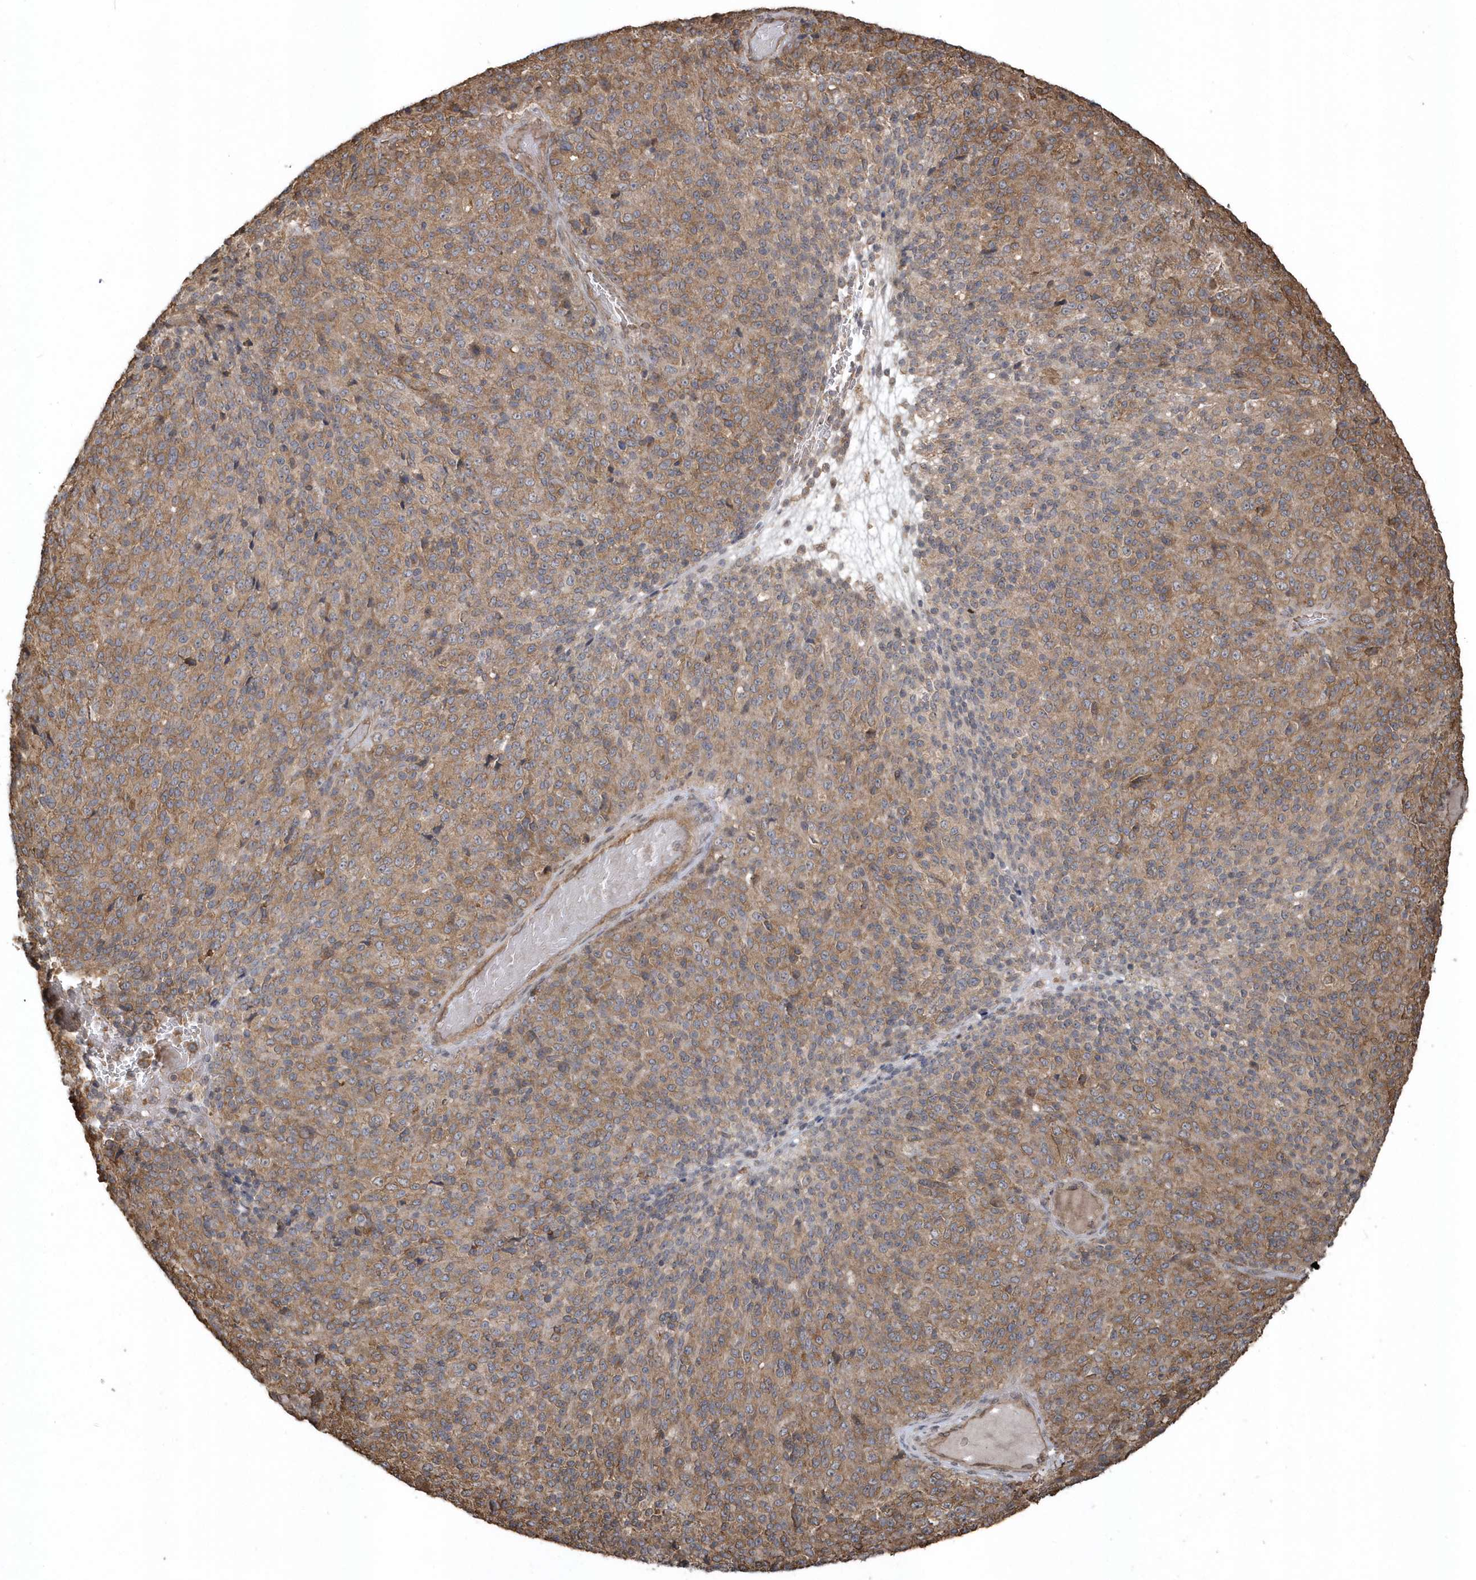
{"staining": {"intensity": "moderate", "quantity": ">75%", "location": "cytoplasmic/membranous"}, "tissue": "melanoma", "cell_type": "Tumor cells", "image_type": "cancer", "snomed": [{"axis": "morphology", "description": "Malignant melanoma, Metastatic site"}, {"axis": "topography", "description": "Brain"}], "caption": "Brown immunohistochemical staining in human malignant melanoma (metastatic site) exhibits moderate cytoplasmic/membranous staining in about >75% of tumor cells. Immunohistochemistry stains the protein in brown and the nuclei are stained blue.", "gene": "HERPUD1", "patient": {"sex": "female", "age": 56}}